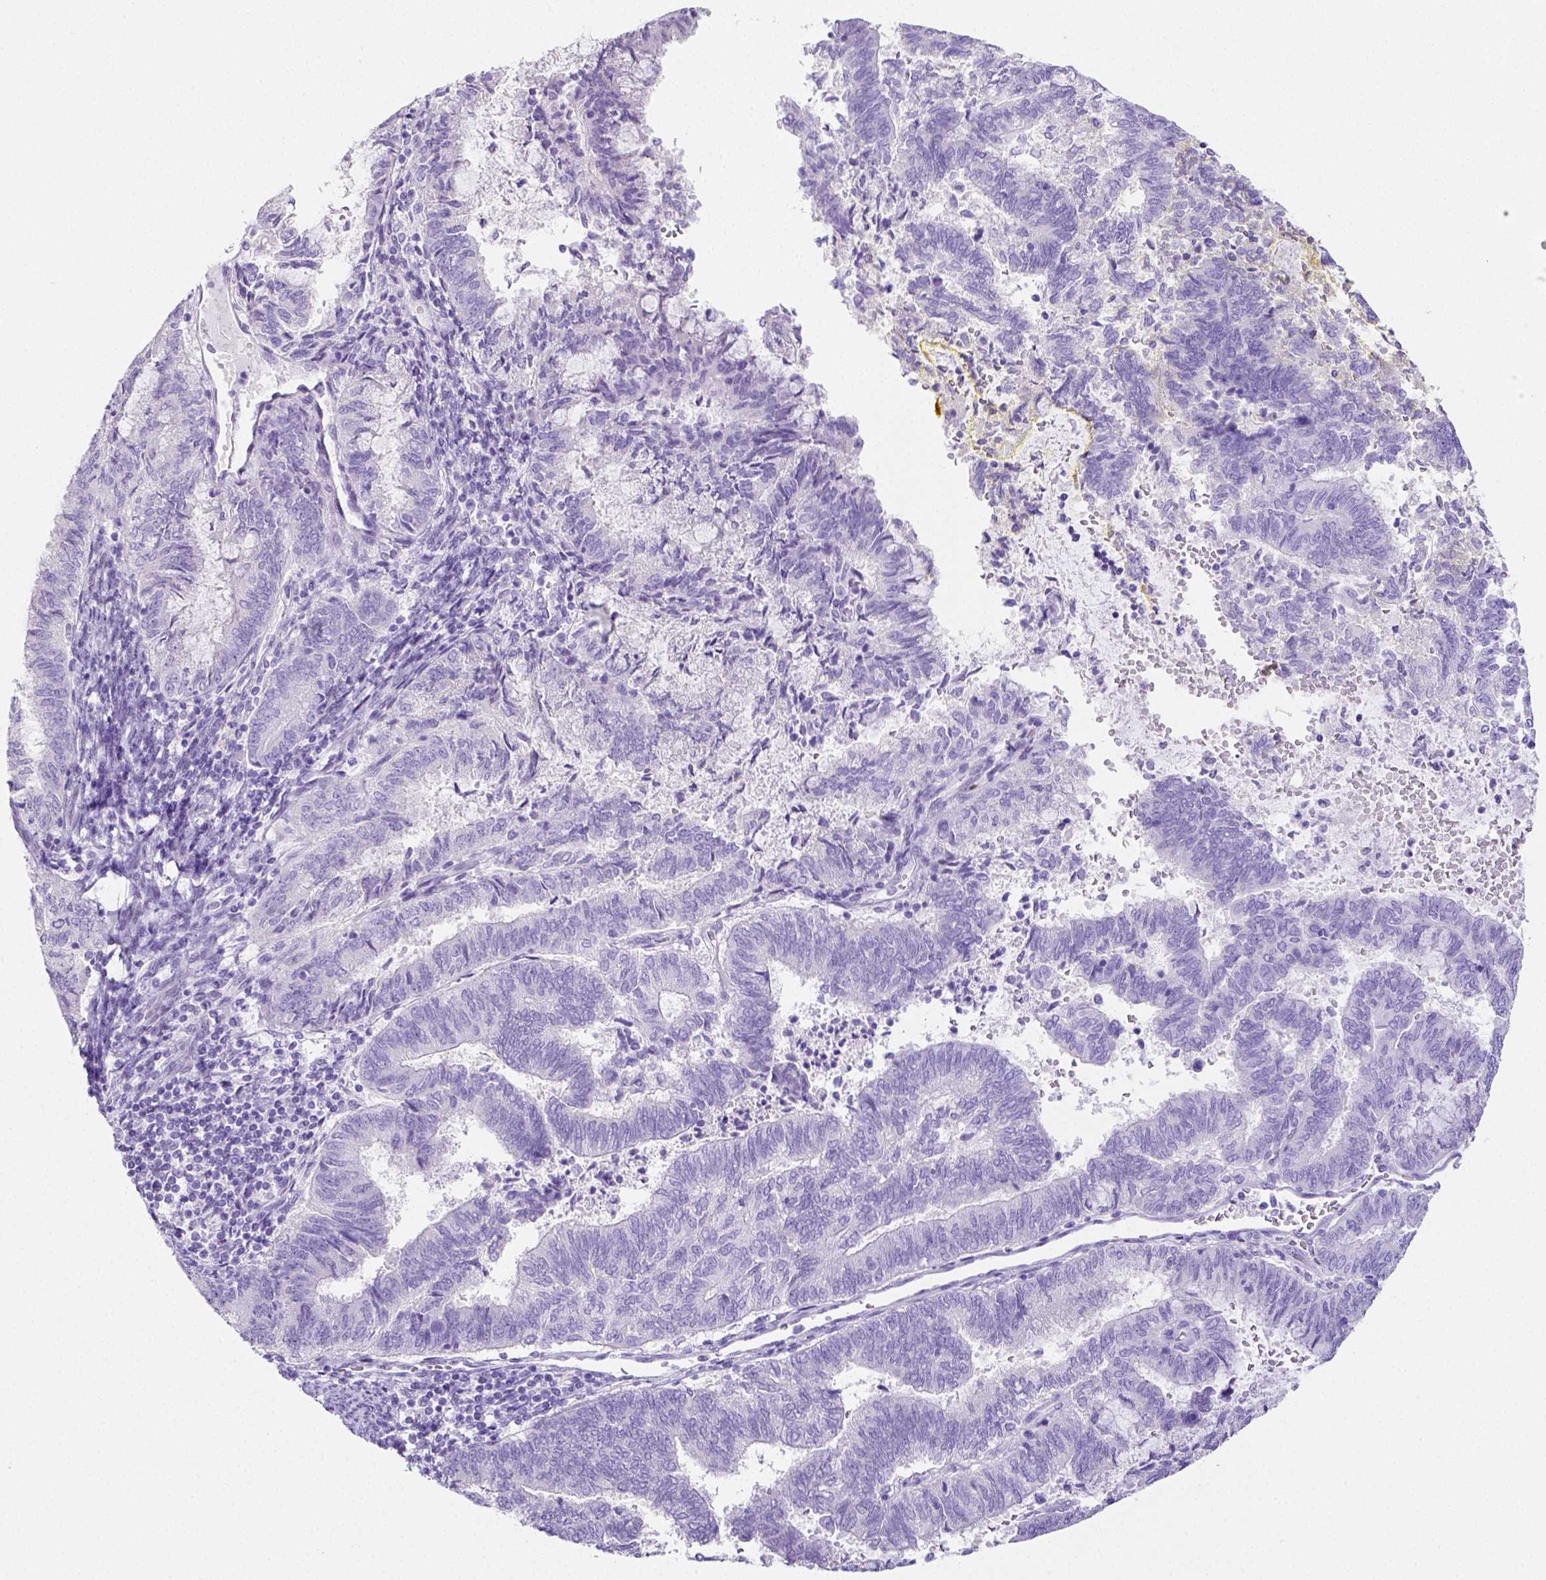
{"staining": {"intensity": "negative", "quantity": "none", "location": "none"}, "tissue": "endometrial cancer", "cell_type": "Tumor cells", "image_type": "cancer", "snomed": [{"axis": "morphology", "description": "Adenocarcinoma, NOS"}, {"axis": "topography", "description": "Endometrium"}], "caption": "Image shows no protein positivity in tumor cells of adenocarcinoma (endometrial) tissue. (Brightfield microscopy of DAB IHC at high magnification).", "gene": "ARHGAP36", "patient": {"sex": "female", "age": 65}}